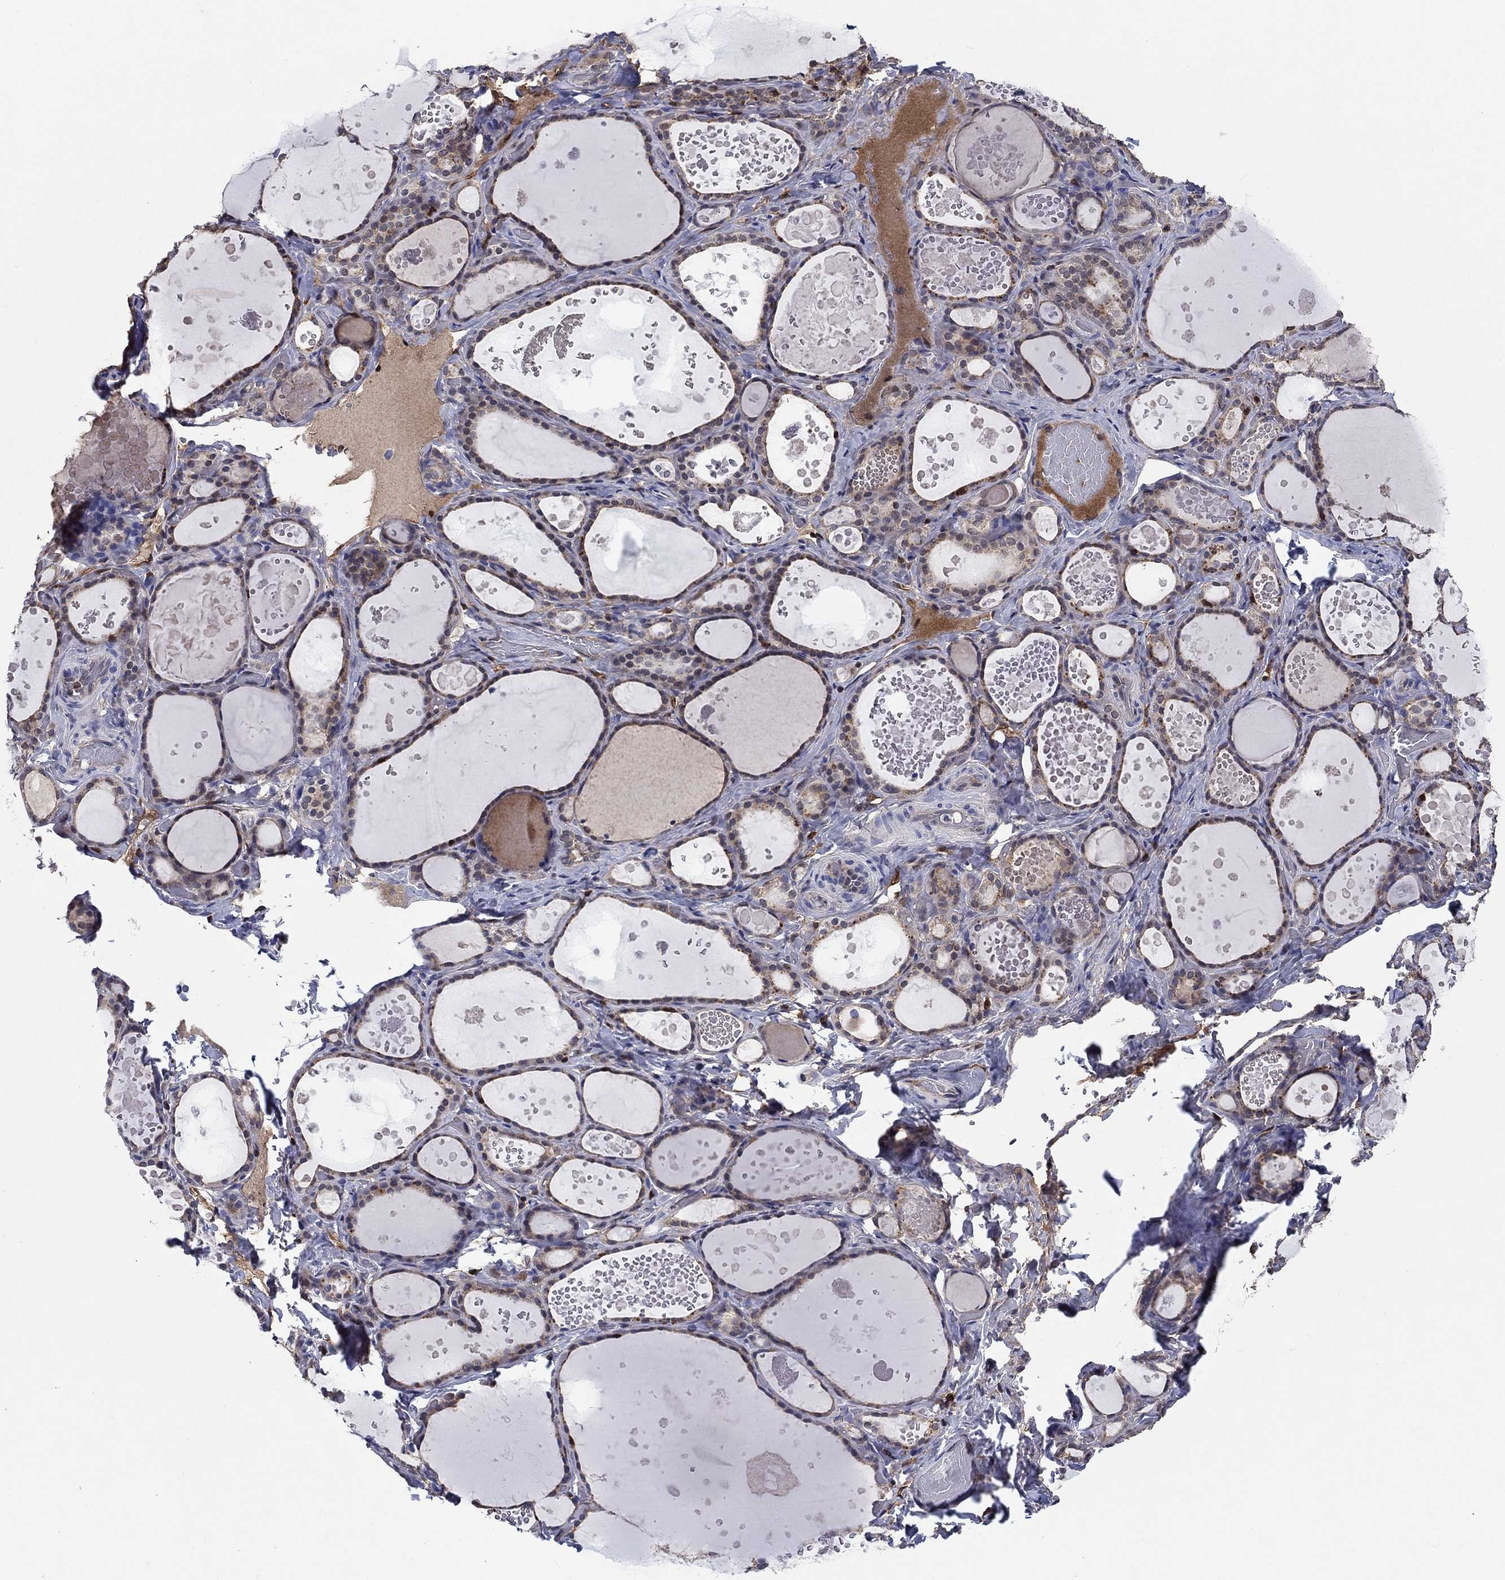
{"staining": {"intensity": "weak", "quantity": ">75%", "location": "cytoplasmic/membranous"}, "tissue": "thyroid gland", "cell_type": "Glandular cells", "image_type": "normal", "snomed": [{"axis": "morphology", "description": "Normal tissue, NOS"}, {"axis": "topography", "description": "Thyroid gland"}], "caption": "Weak cytoplasmic/membranous protein staining is identified in approximately >75% of glandular cells in thyroid gland.", "gene": "AGFG2", "patient": {"sex": "female", "age": 56}}